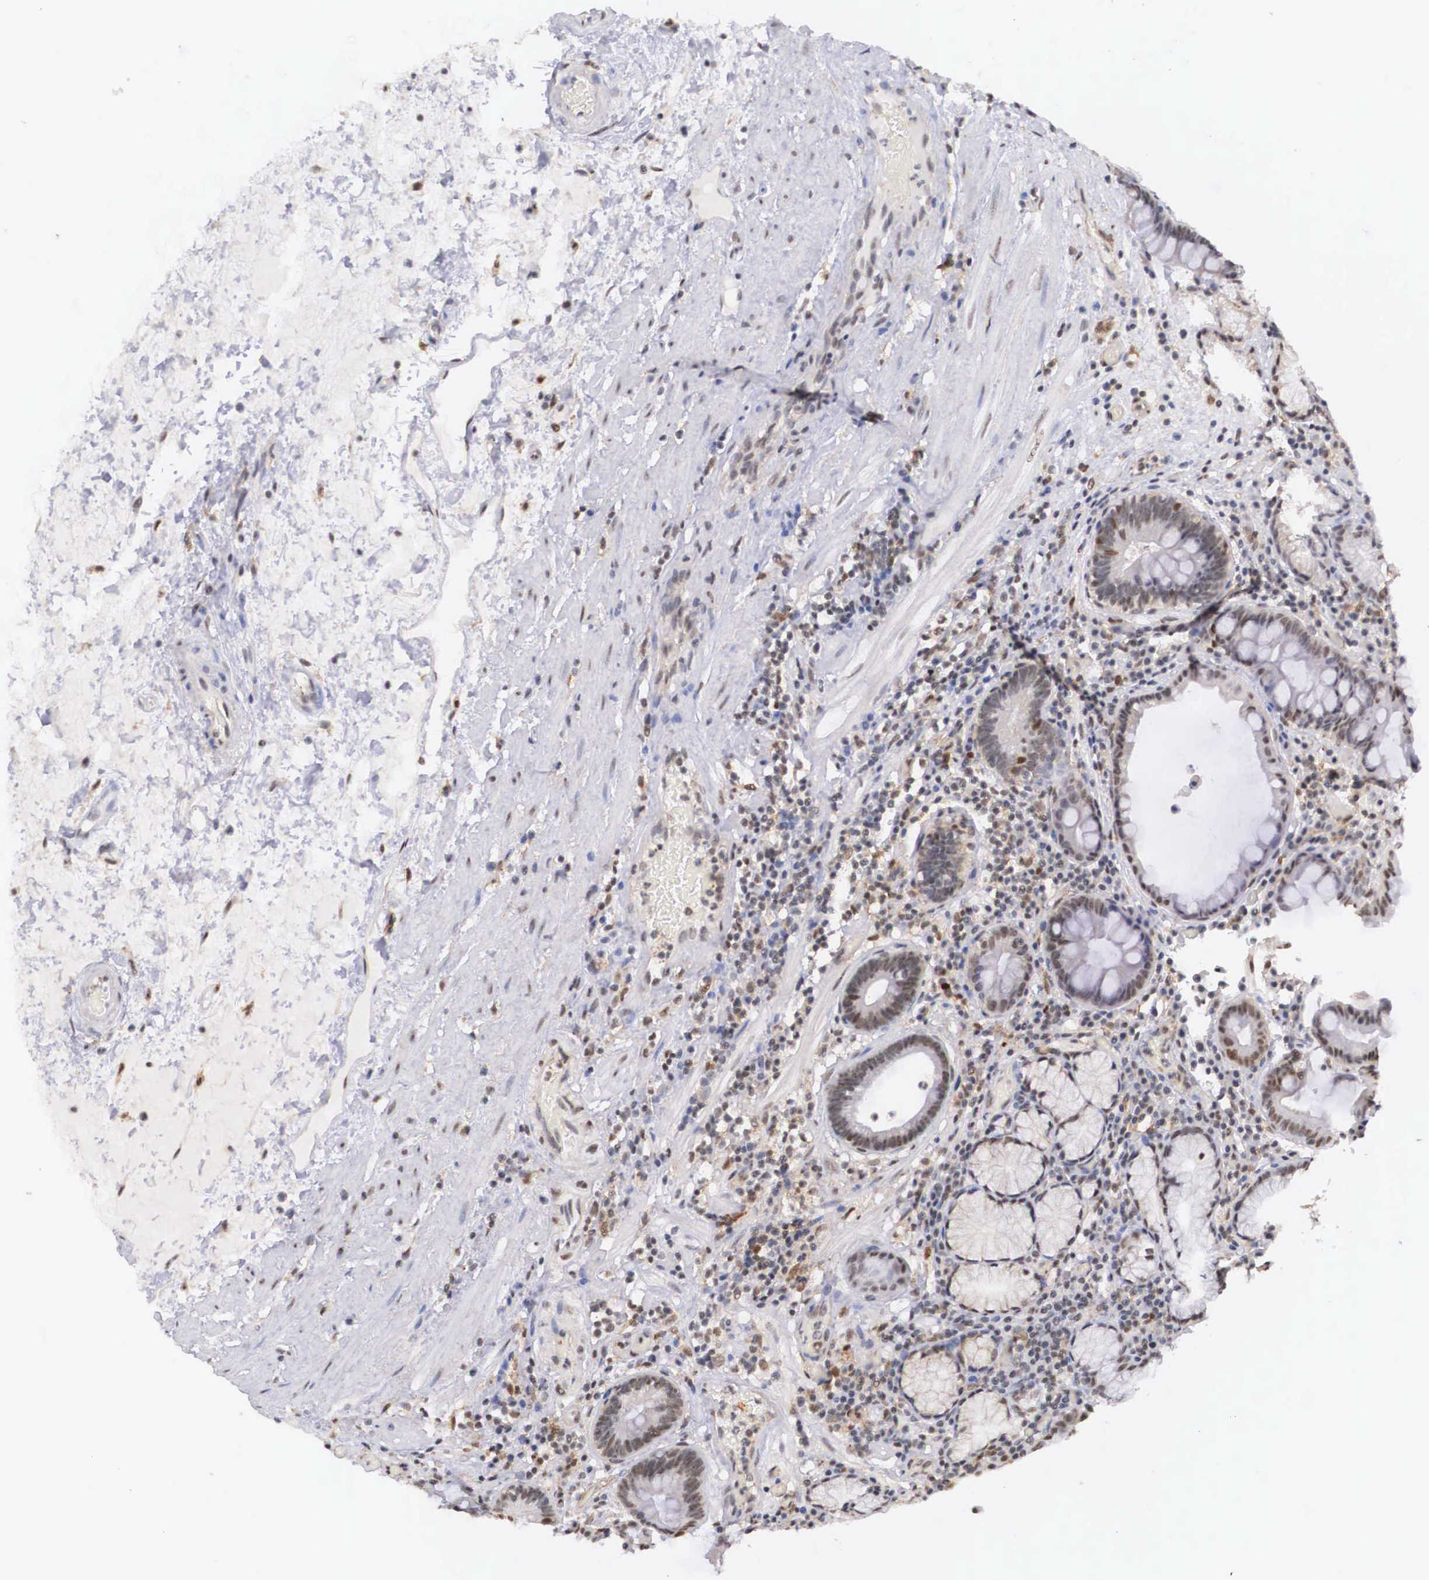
{"staining": {"intensity": "weak", "quantity": "25%-75%", "location": "nuclear"}, "tissue": "stomach", "cell_type": "Glandular cells", "image_type": "normal", "snomed": [{"axis": "morphology", "description": "Normal tissue, NOS"}, {"axis": "topography", "description": "Stomach, lower"}, {"axis": "topography", "description": "Duodenum"}], "caption": "Stomach stained with a brown dye reveals weak nuclear positive staining in about 25%-75% of glandular cells.", "gene": "NR4A2", "patient": {"sex": "male", "age": 84}}